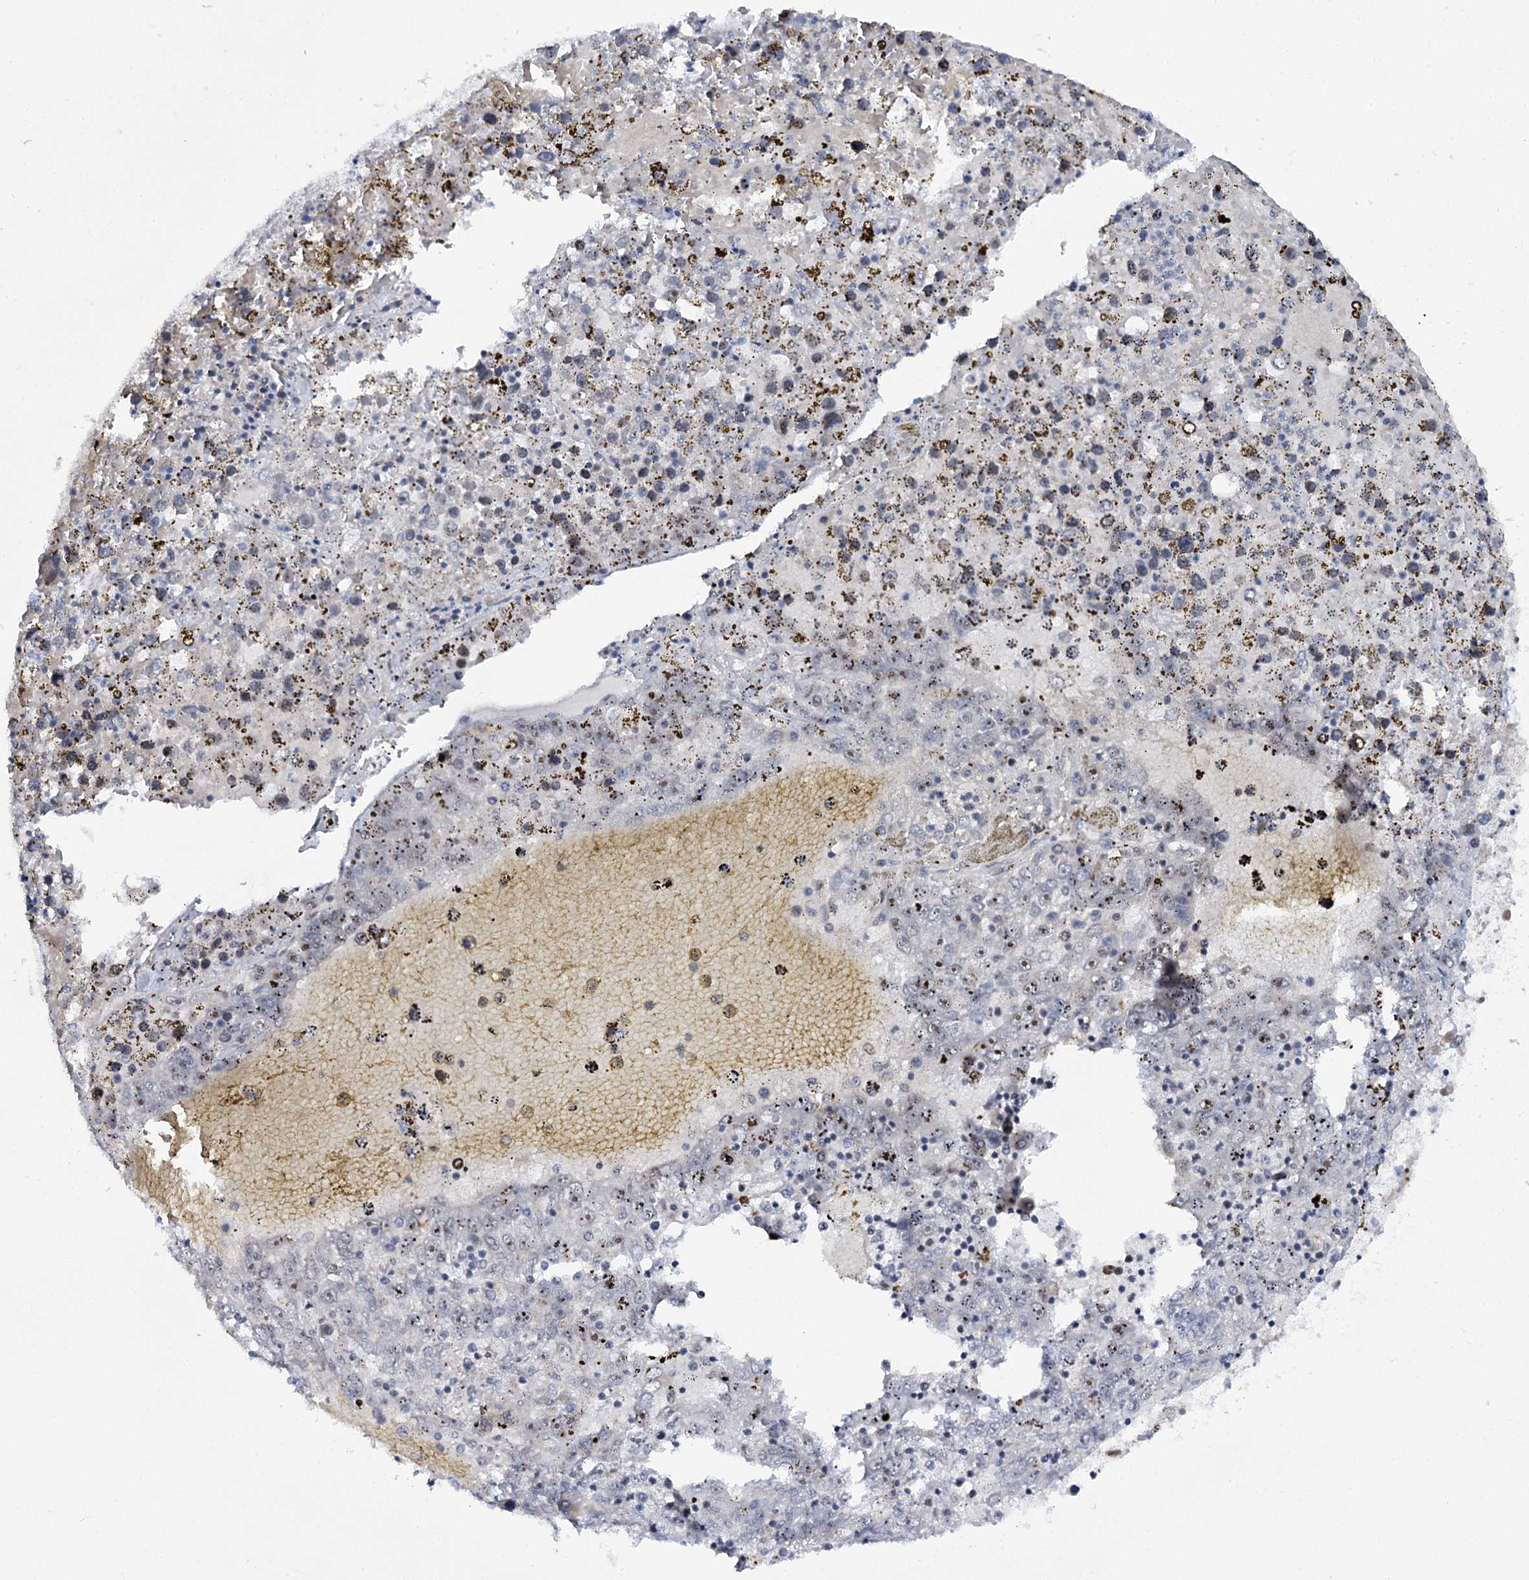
{"staining": {"intensity": "negative", "quantity": "none", "location": "none"}, "tissue": "liver cancer", "cell_type": "Tumor cells", "image_type": "cancer", "snomed": [{"axis": "morphology", "description": "Carcinoma, Hepatocellular, NOS"}, {"axis": "topography", "description": "Liver"}], "caption": "Hepatocellular carcinoma (liver) was stained to show a protein in brown. There is no significant expression in tumor cells.", "gene": "BUD13", "patient": {"sex": "male", "age": 49}}